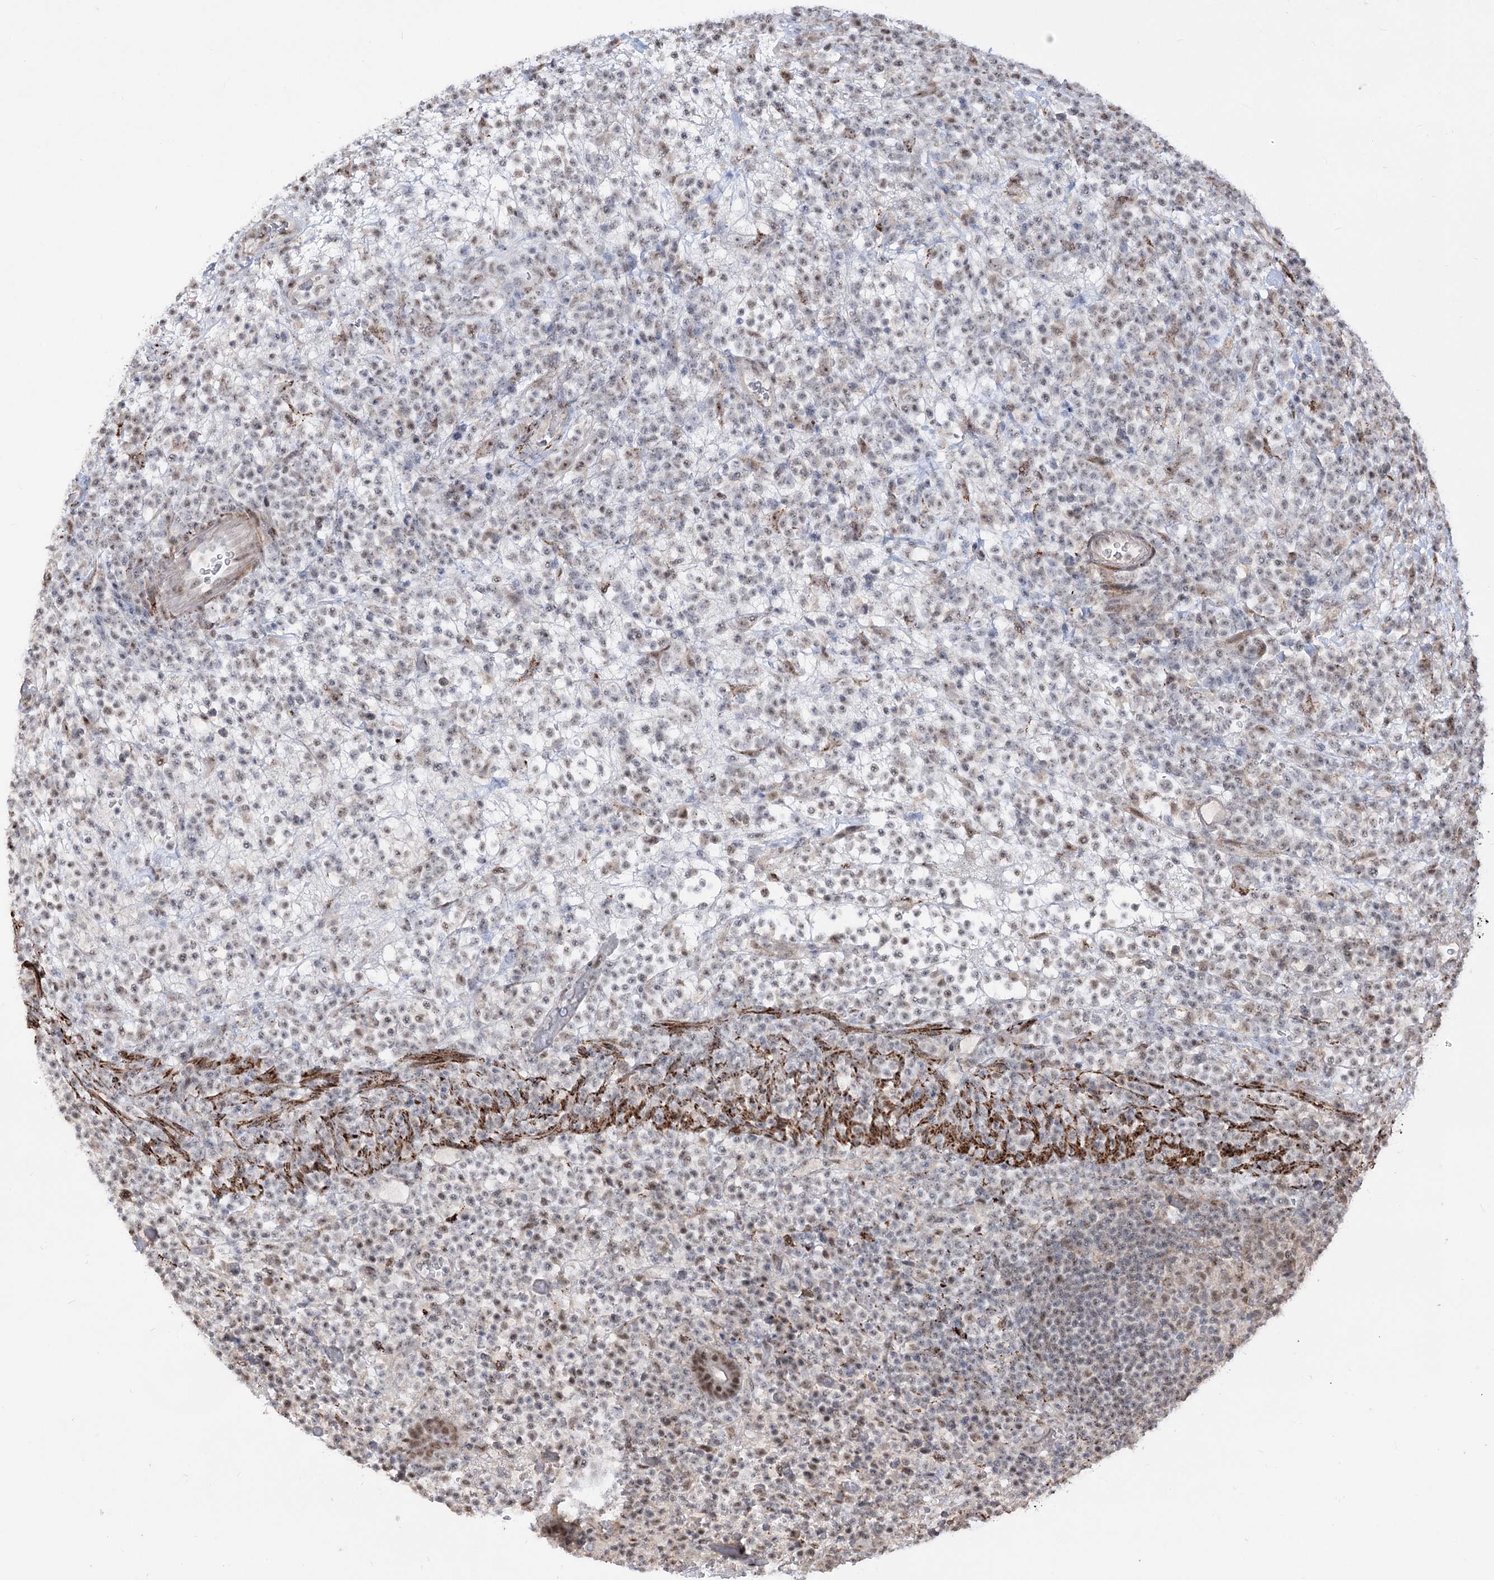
{"staining": {"intensity": "weak", "quantity": "<25%", "location": "nuclear"}, "tissue": "lymphoma", "cell_type": "Tumor cells", "image_type": "cancer", "snomed": [{"axis": "morphology", "description": "Malignant lymphoma, non-Hodgkin's type, High grade"}, {"axis": "topography", "description": "Colon"}], "caption": "DAB (3,3'-diaminobenzidine) immunohistochemical staining of human lymphoma demonstrates no significant staining in tumor cells.", "gene": "ZSCAN23", "patient": {"sex": "female", "age": 53}}